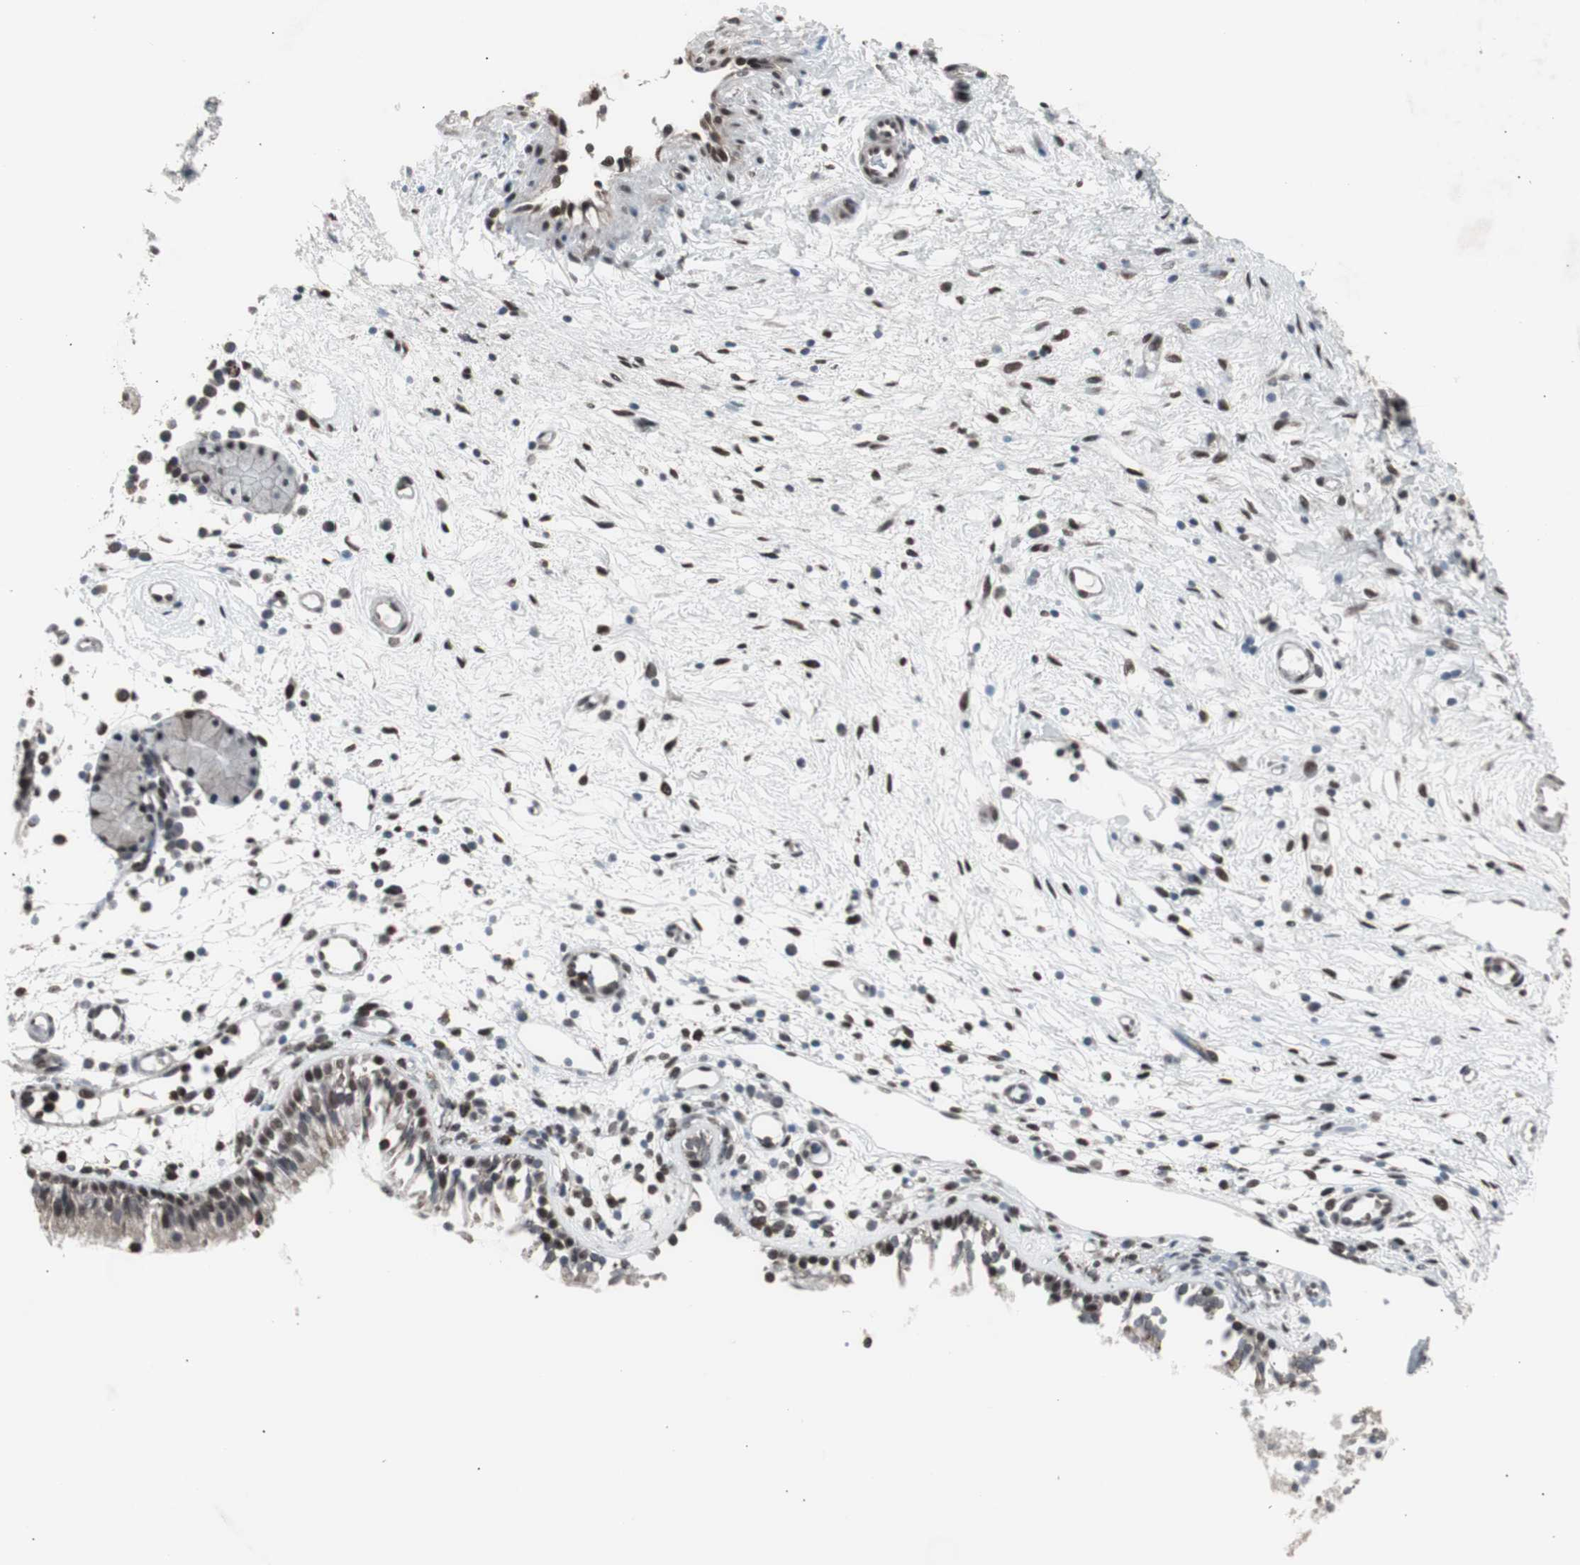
{"staining": {"intensity": "moderate", "quantity": ">75%", "location": "nuclear"}, "tissue": "nasopharynx", "cell_type": "Respiratory epithelial cells", "image_type": "normal", "snomed": [{"axis": "morphology", "description": "Normal tissue, NOS"}, {"axis": "topography", "description": "Nasopharynx"}], "caption": "Immunohistochemistry of benign human nasopharynx shows medium levels of moderate nuclear positivity in approximately >75% of respiratory epithelial cells.", "gene": "RXRA", "patient": {"sex": "male", "age": 21}}